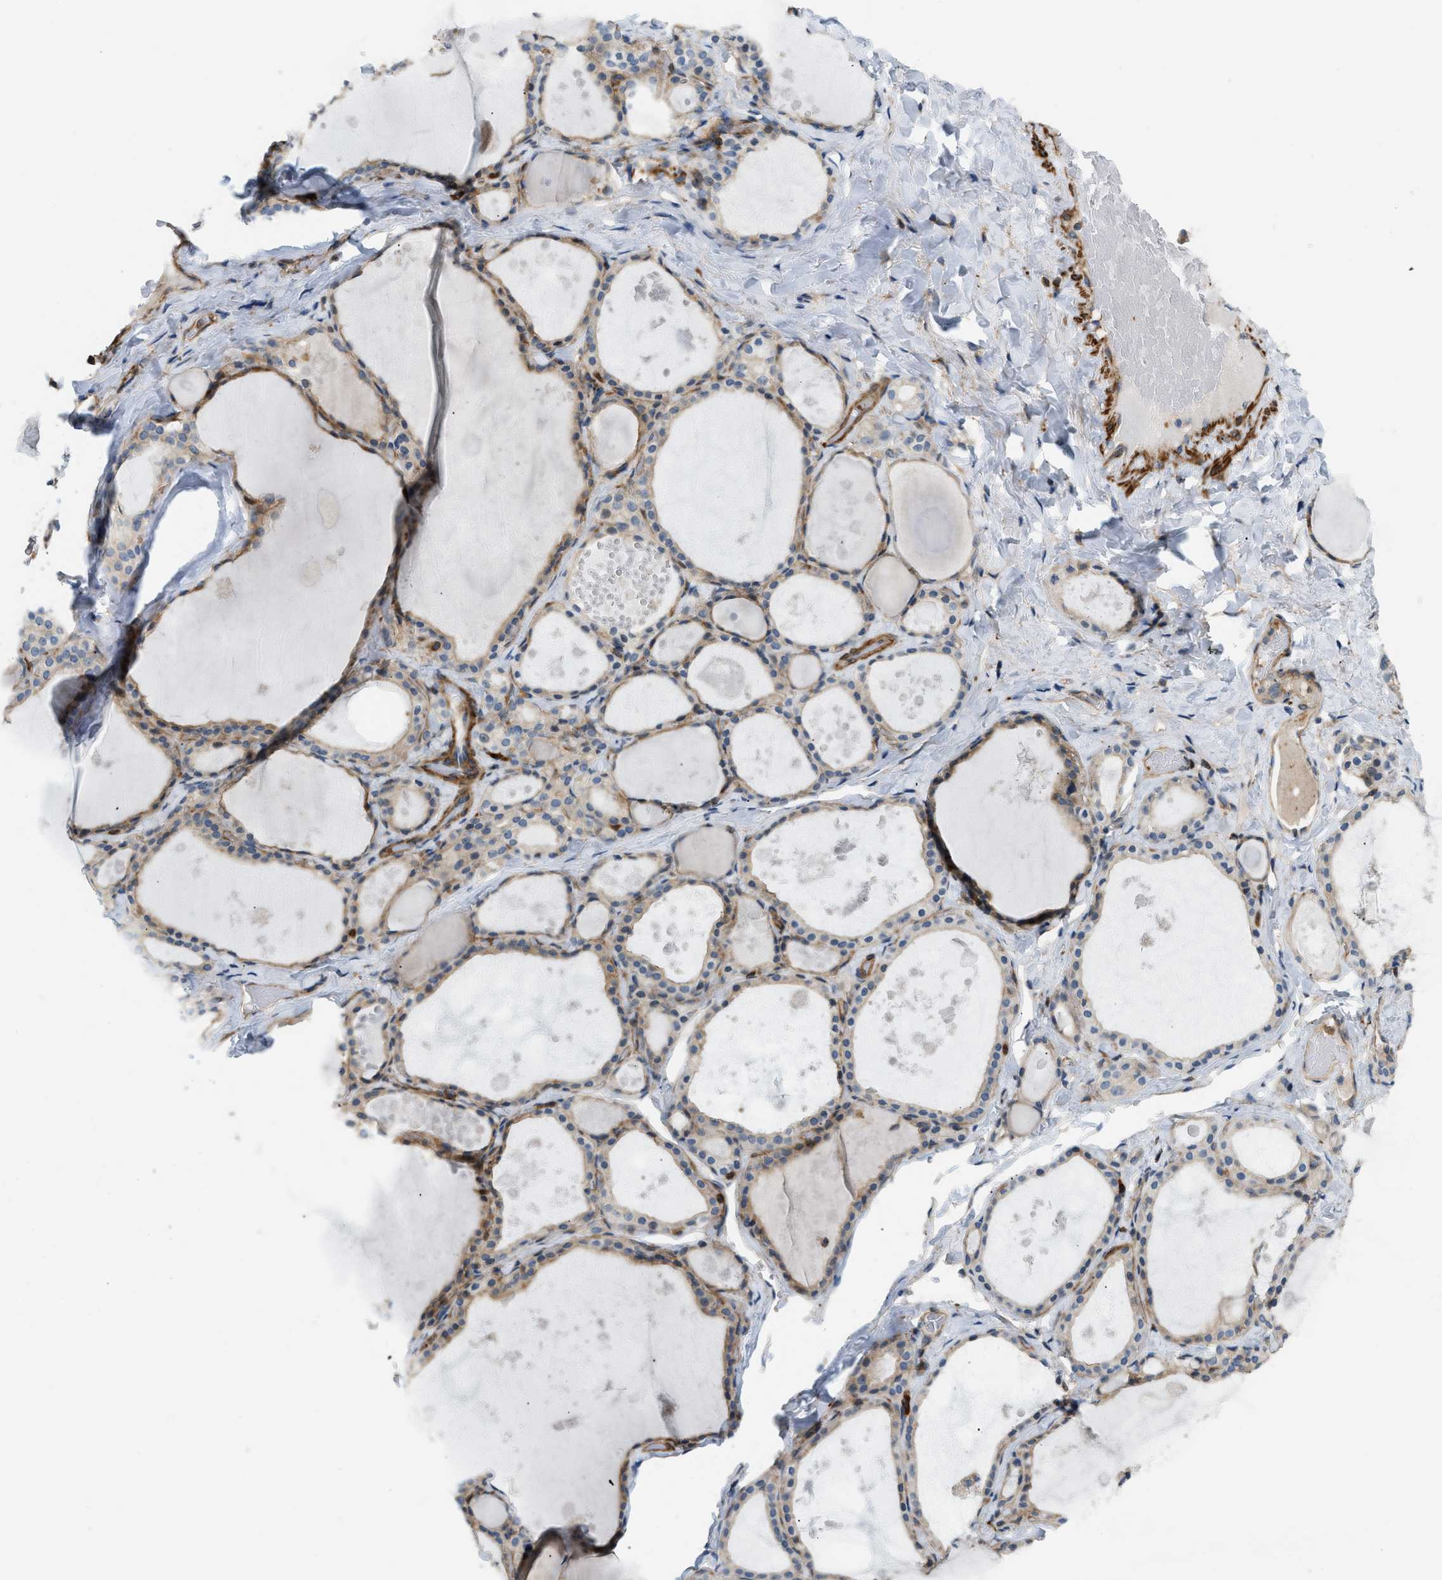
{"staining": {"intensity": "moderate", "quantity": ">75%", "location": "cytoplasmic/membranous"}, "tissue": "thyroid gland", "cell_type": "Glandular cells", "image_type": "normal", "snomed": [{"axis": "morphology", "description": "Normal tissue, NOS"}, {"axis": "topography", "description": "Thyroid gland"}], "caption": "Thyroid gland stained with DAB (3,3'-diaminobenzidine) immunohistochemistry reveals medium levels of moderate cytoplasmic/membranous staining in approximately >75% of glandular cells.", "gene": "BTN3A2", "patient": {"sex": "male", "age": 56}}